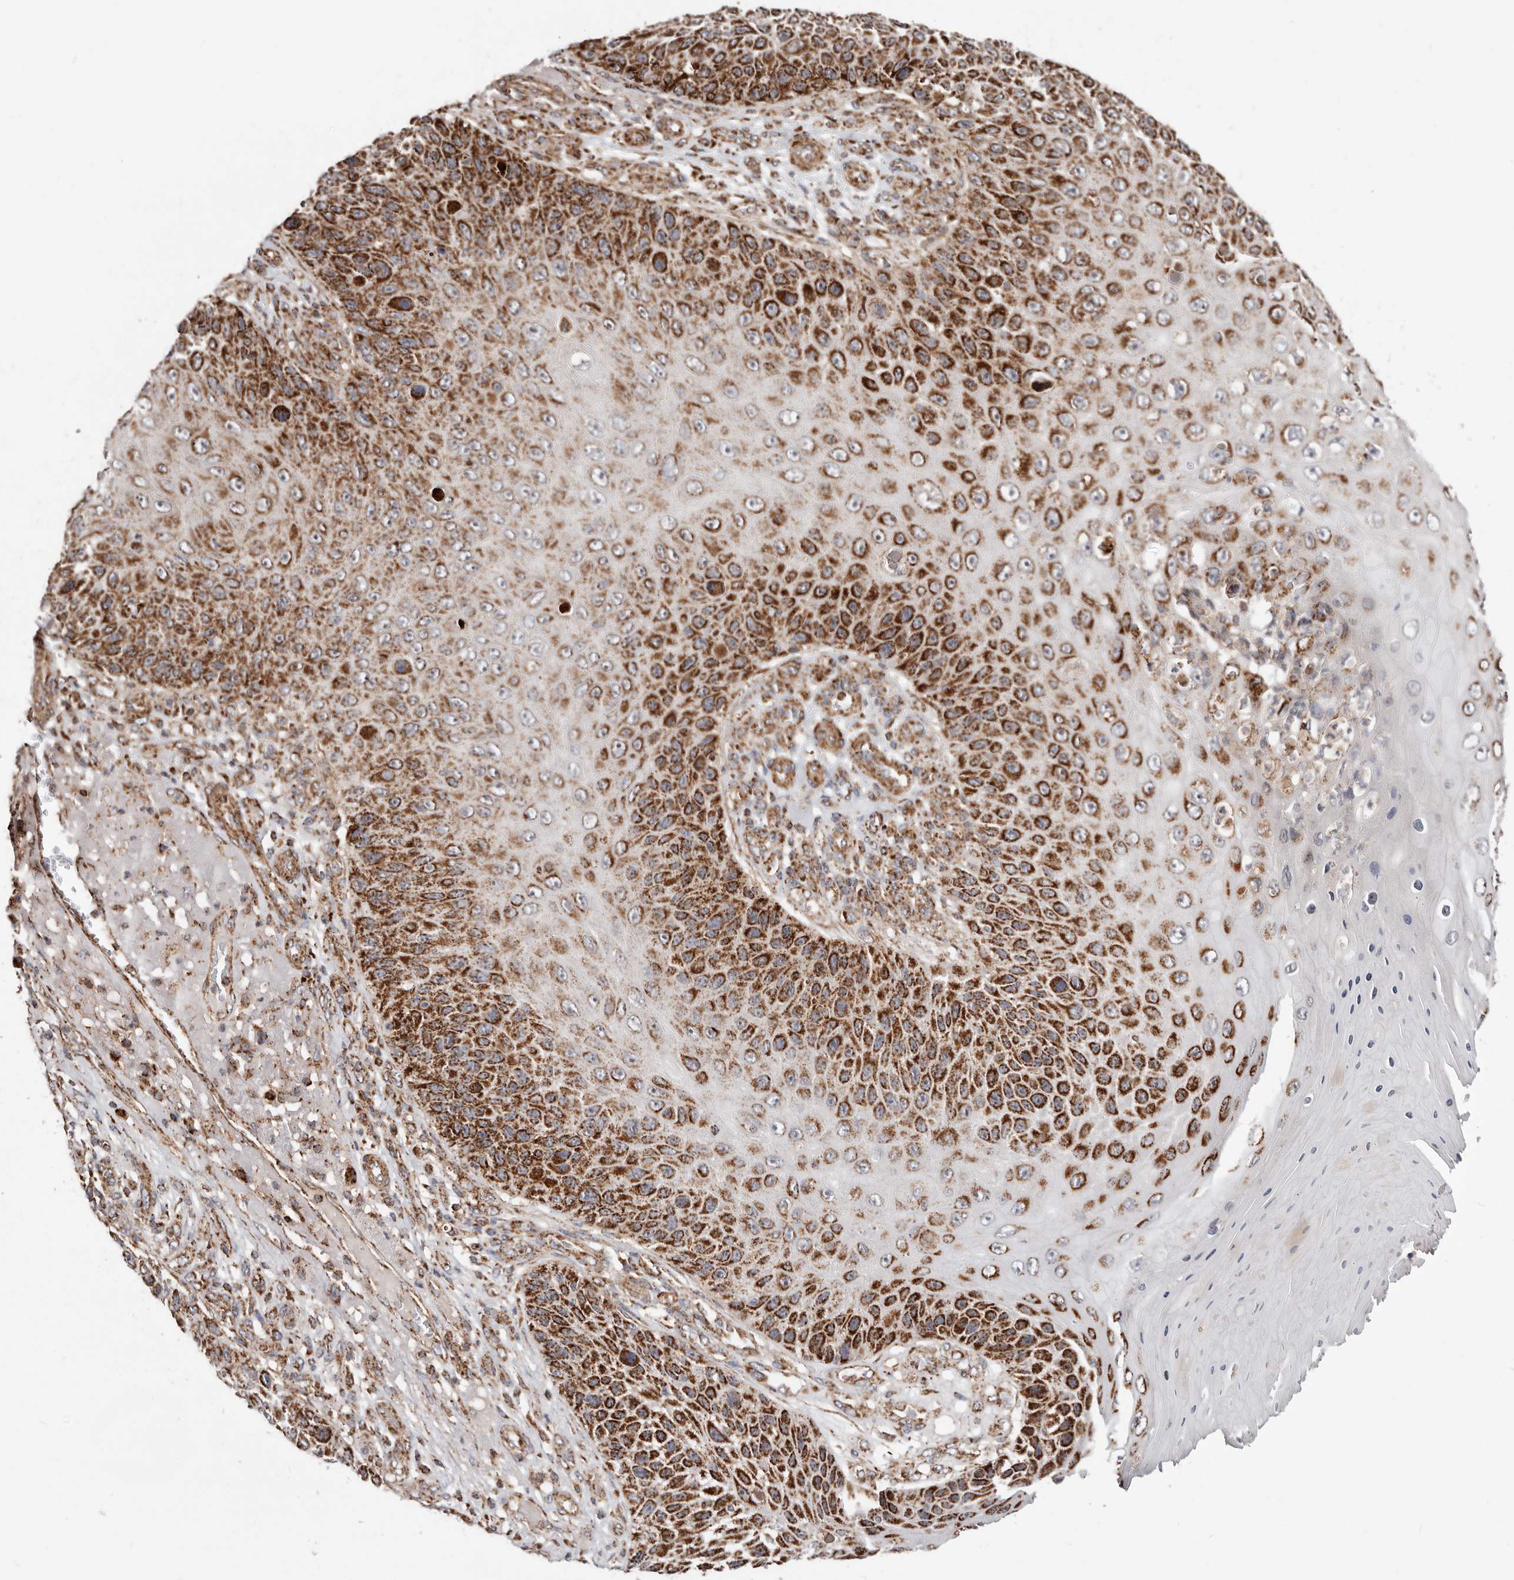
{"staining": {"intensity": "strong", "quantity": ">75%", "location": "cytoplasmic/membranous"}, "tissue": "skin cancer", "cell_type": "Tumor cells", "image_type": "cancer", "snomed": [{"axis": "morphology", "description": "Squamous cell carcinoma, NOS"}, {"axis": "topography", "description": "Skin"}], "caption": "The histopathology image displays staining of skin squamous cell carcinoma, revealing strong cytoplasmic/membranous protein staining (brown color) within tumor cells.", "gene": "PRKACB", "patient": {"sex": "female", "age": 88}}